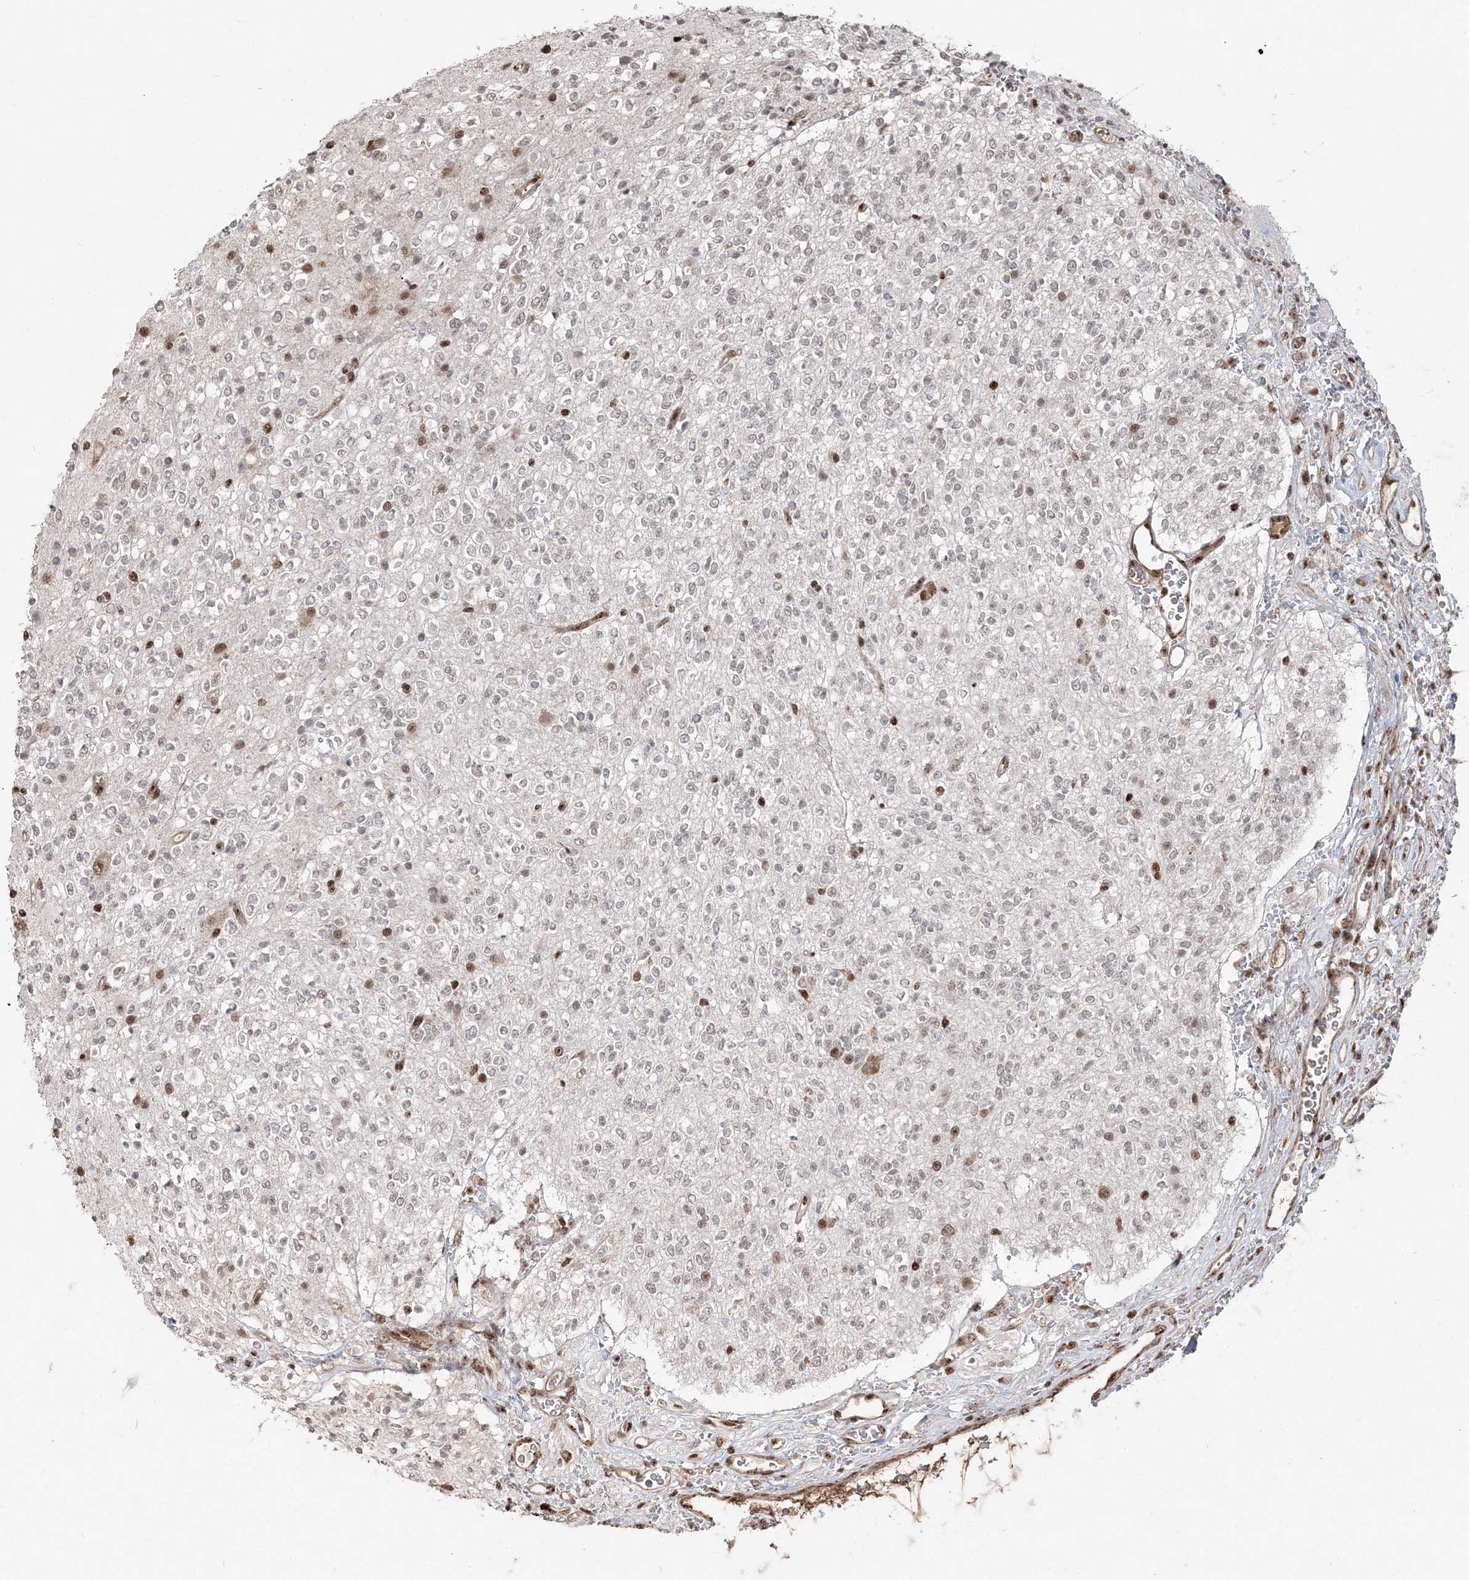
{"staining": {"intensity": "weak", "quantity": "<25%", "location": "nuclear"}, "tissue": "glioma", "cell_type": "Tumor cells", "image_type": "cancer", "snomed": [{"axis": "morphology", "description": "Glioma, malignant, High grade"}, {"axis": "topography", "description": "Brain"}], "caption": "Glioma was stained to show a protein in brown. There is no significant positivity in tumor cells. (Brightfield microscopy of DAB (3,3'-diaminobenzidine) immunohistochemistry at high magnification).", "gene": "RBM17", "patient": {"sex": "male", "age": 34}}